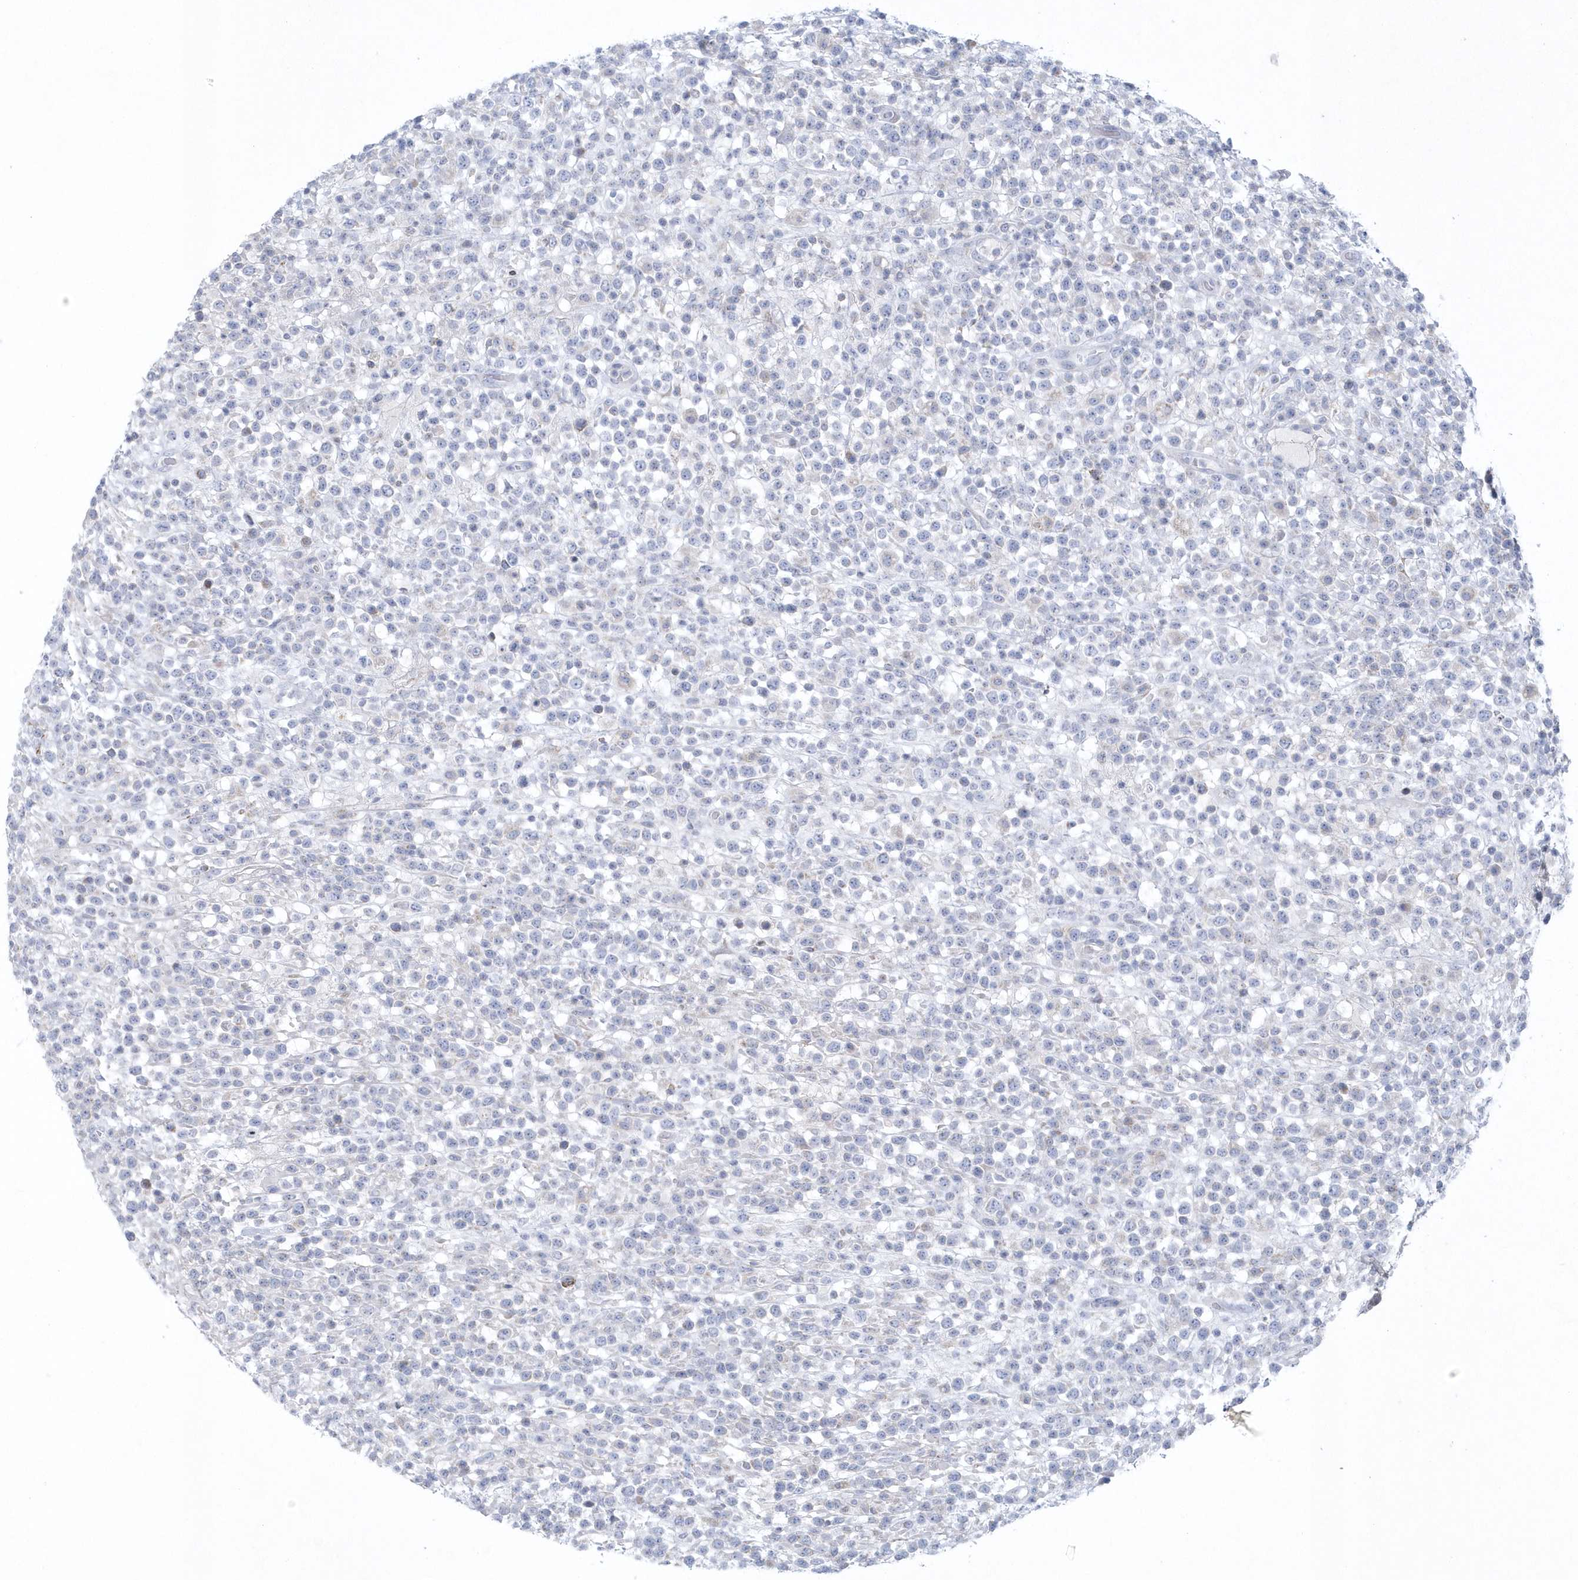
{"staining": {"intensity": "negative", "quantity": "none", "location": "none"}, "tissue": "lymphoma", "cell_type": "Tumor cells", "image_type": "cancer", "snomed": [{"axis": "morphology", "description": "Malignant lymphoma, non-Hodgkin's type, High grade"}, {"axis": "topography", "description": "Colon"}], "caption": "IHC histopathology image of neoplastic tissue: human lymphoma stained with DAB reveals no significant protein expression in tumor cells.", "gene": "NIPAL1", "patient": {"sex": "female", "age": 53}}